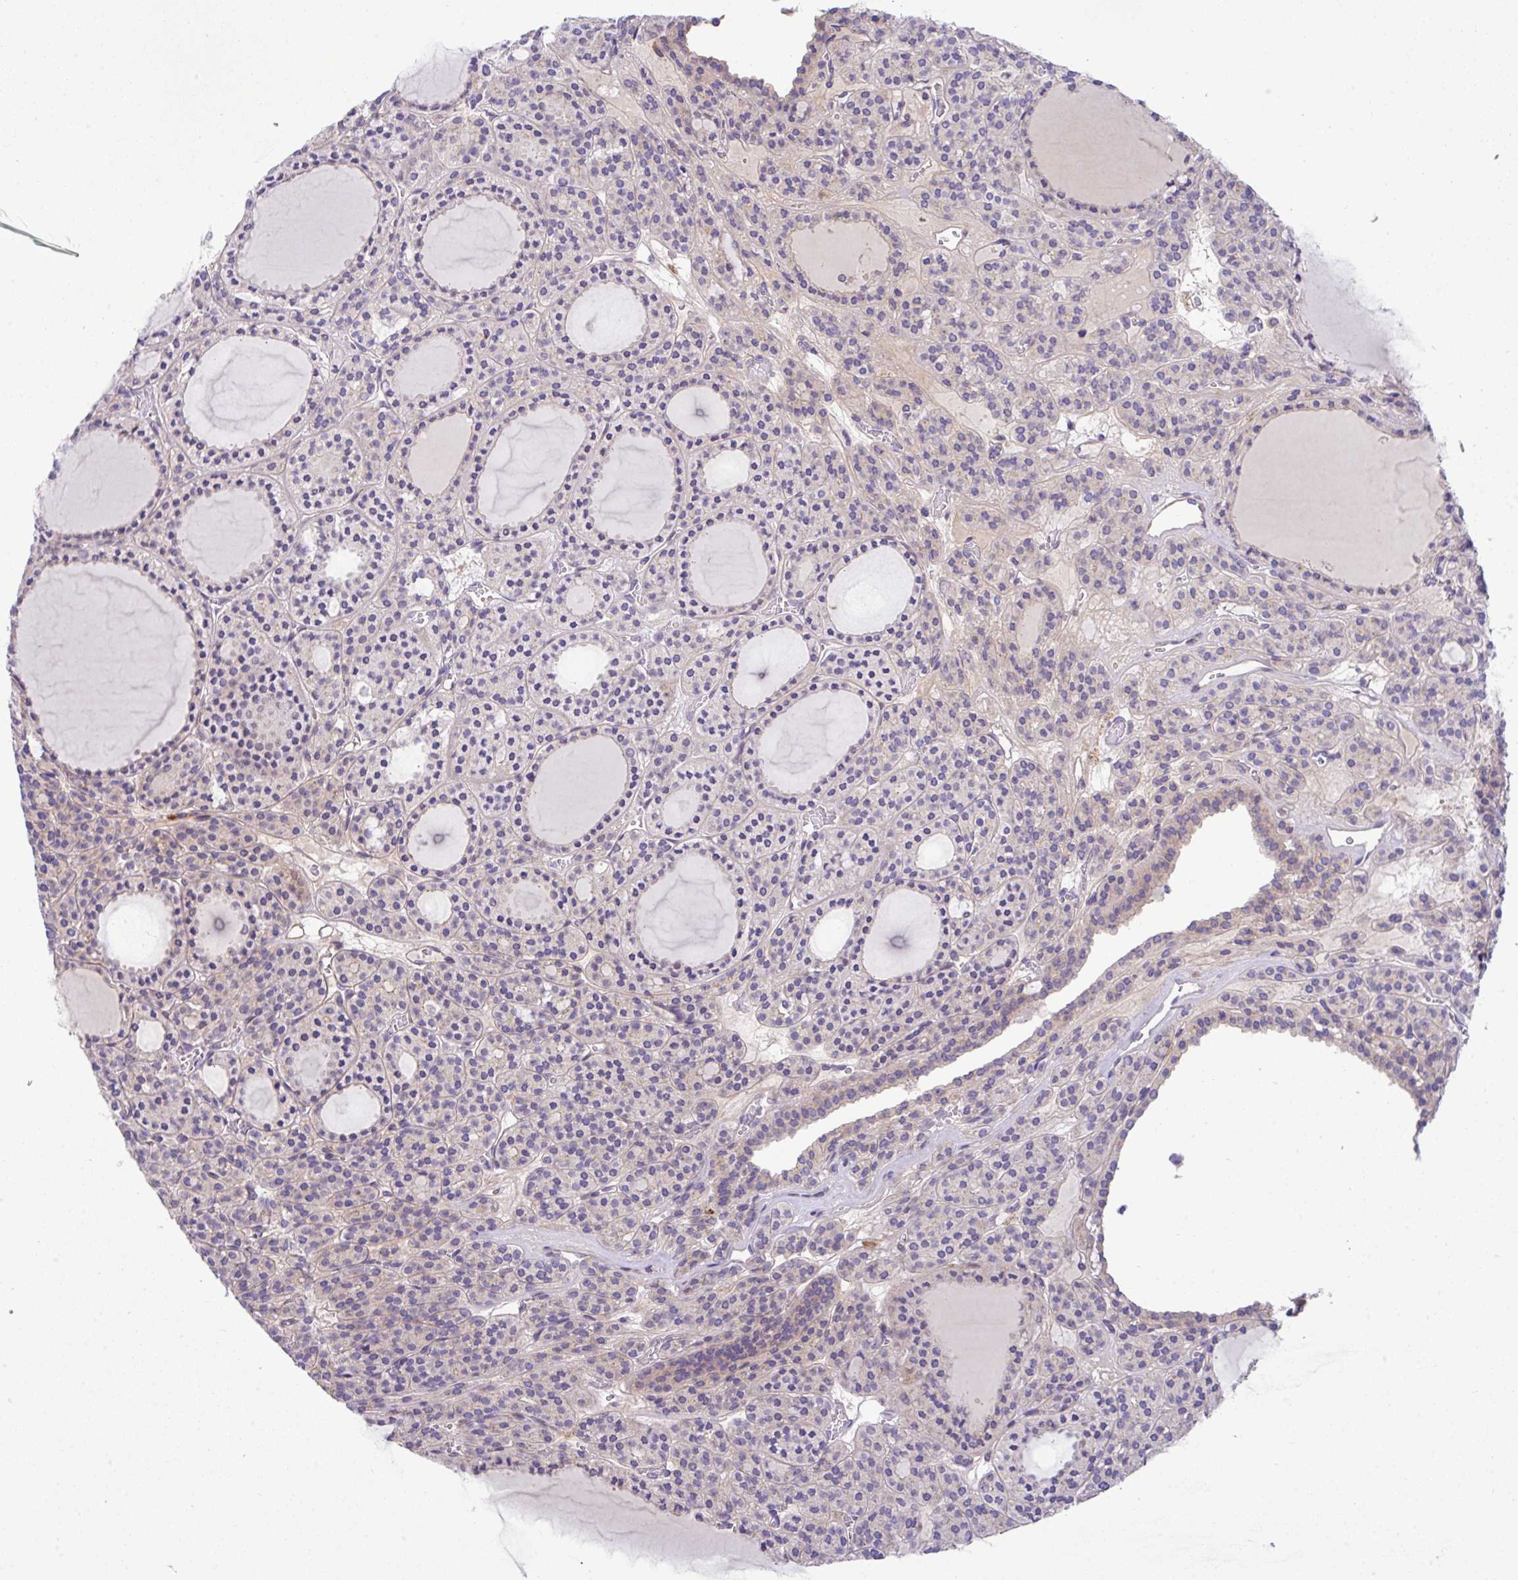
{"staining": {"intensity": "negative", "quantity": "none", "location": "none"}, "tissue": "thyroid cancer", "cell_type": "Tumor cells", "image_type": "cancer", "snomed": [{"axis": "morphology", "description": "Follicular adenoma carcinoma, NOS"}, {"axis": "topography", "description": "Thyroid gland"}], "caption": "This is an immunohistochemistry (IHC) photomicrograph of follicular adenoma carcinoma (thyroid). There is no staining in tumor cells.", "gene": "EPN3", "patient": {"sex": "female", "age": 63}}